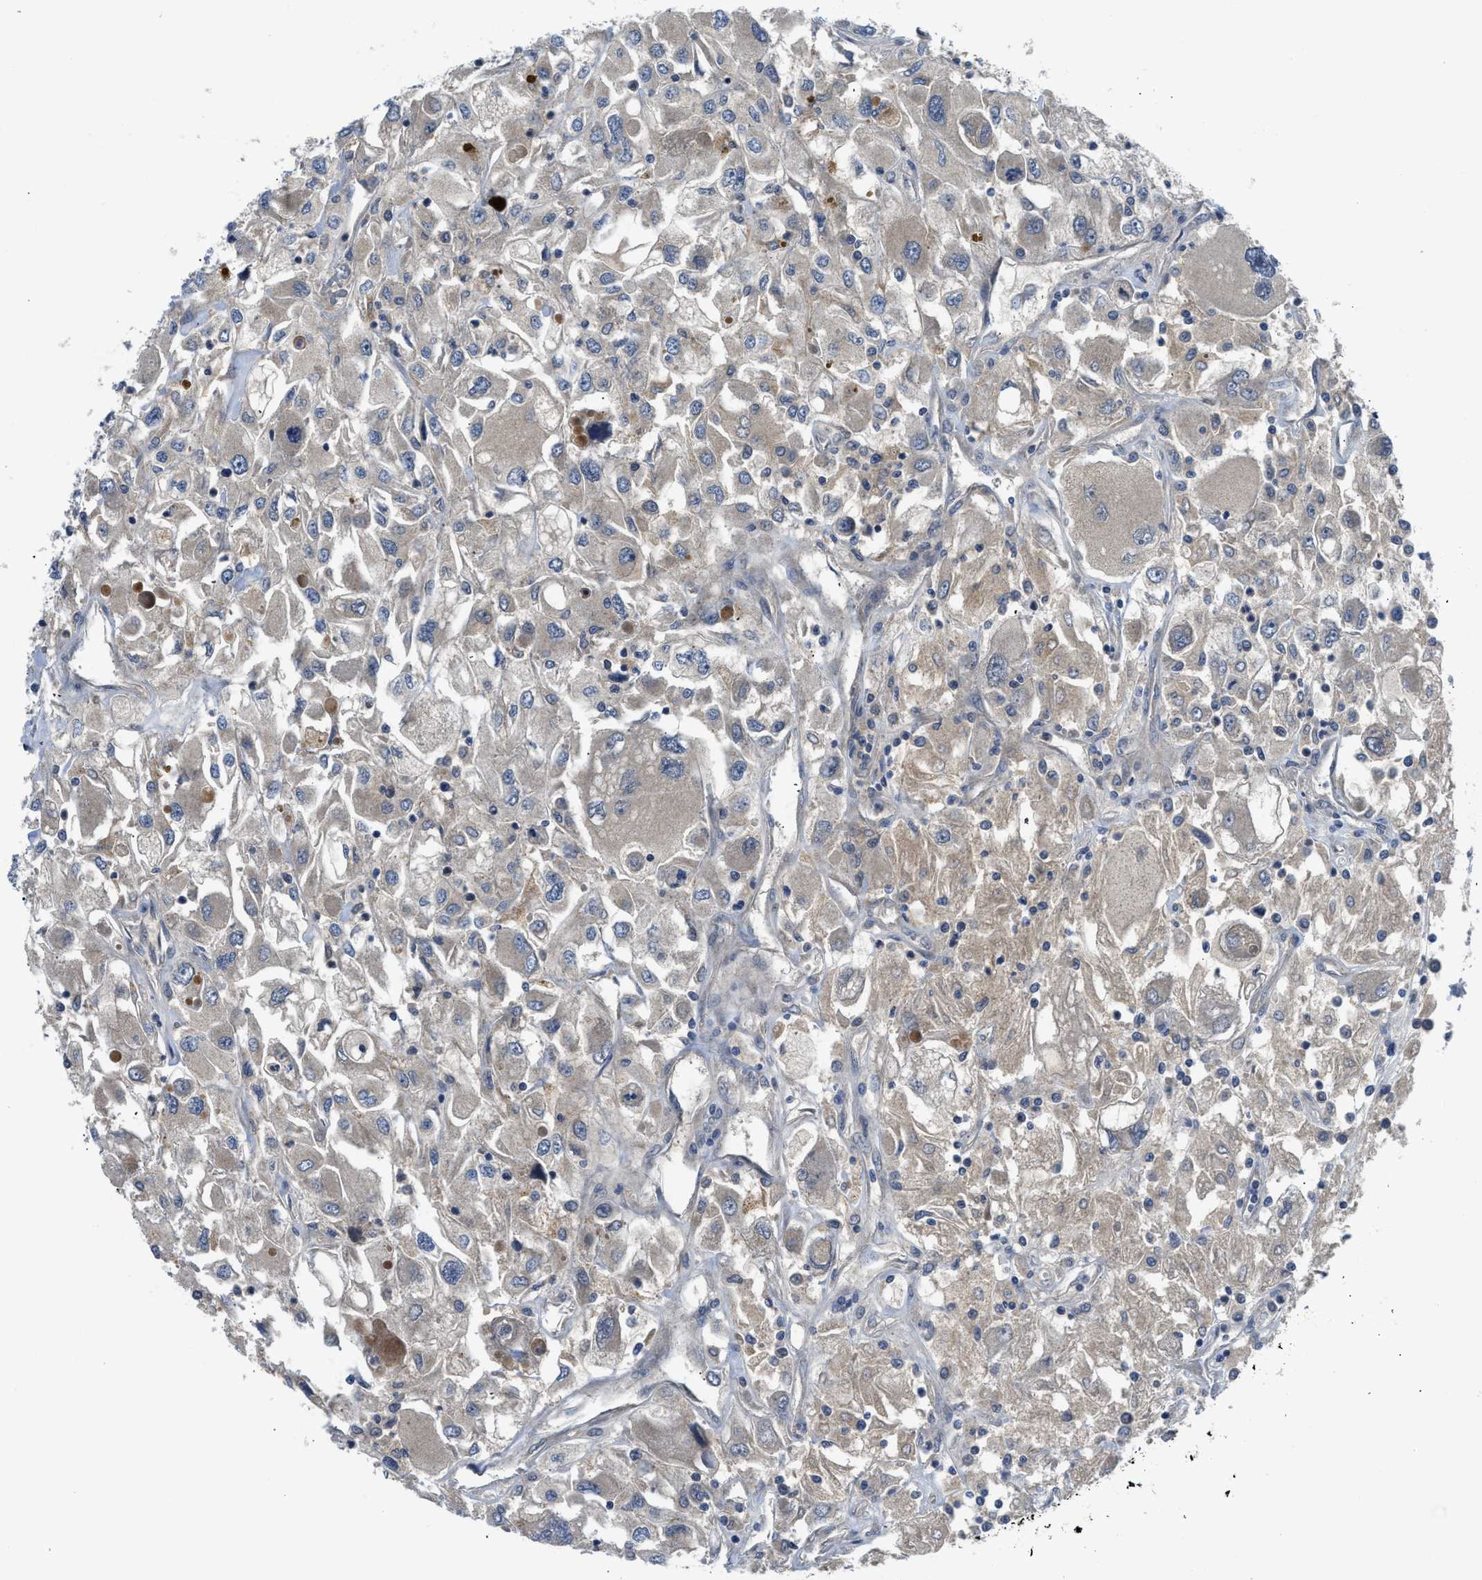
{"staining": {"intensity": "weak", "quantity": ">75%", "location": "cytoplasmic/membranous"}, "tissue": "renal cancer", "cell_type": "Tumor cells", "image_type": "cancer", "snomed": [{"axis": "morphology", "description": "Adenocarcinoma, NOS"}, {"axis": "topography", "description": "Kidney"}], "caption": "Renal cancer (adenocarcinoma) stained with immunohistochemistry (IHC) displays weak cytoplasmic/membranous staining in about >75% of tumor cells. (DAB (3,3'-diaminobenzidine) IHC with brightfield microscopy, high magnification).", "gene": "PDE7A", "patient": {"sex": "female", "age": 52}}